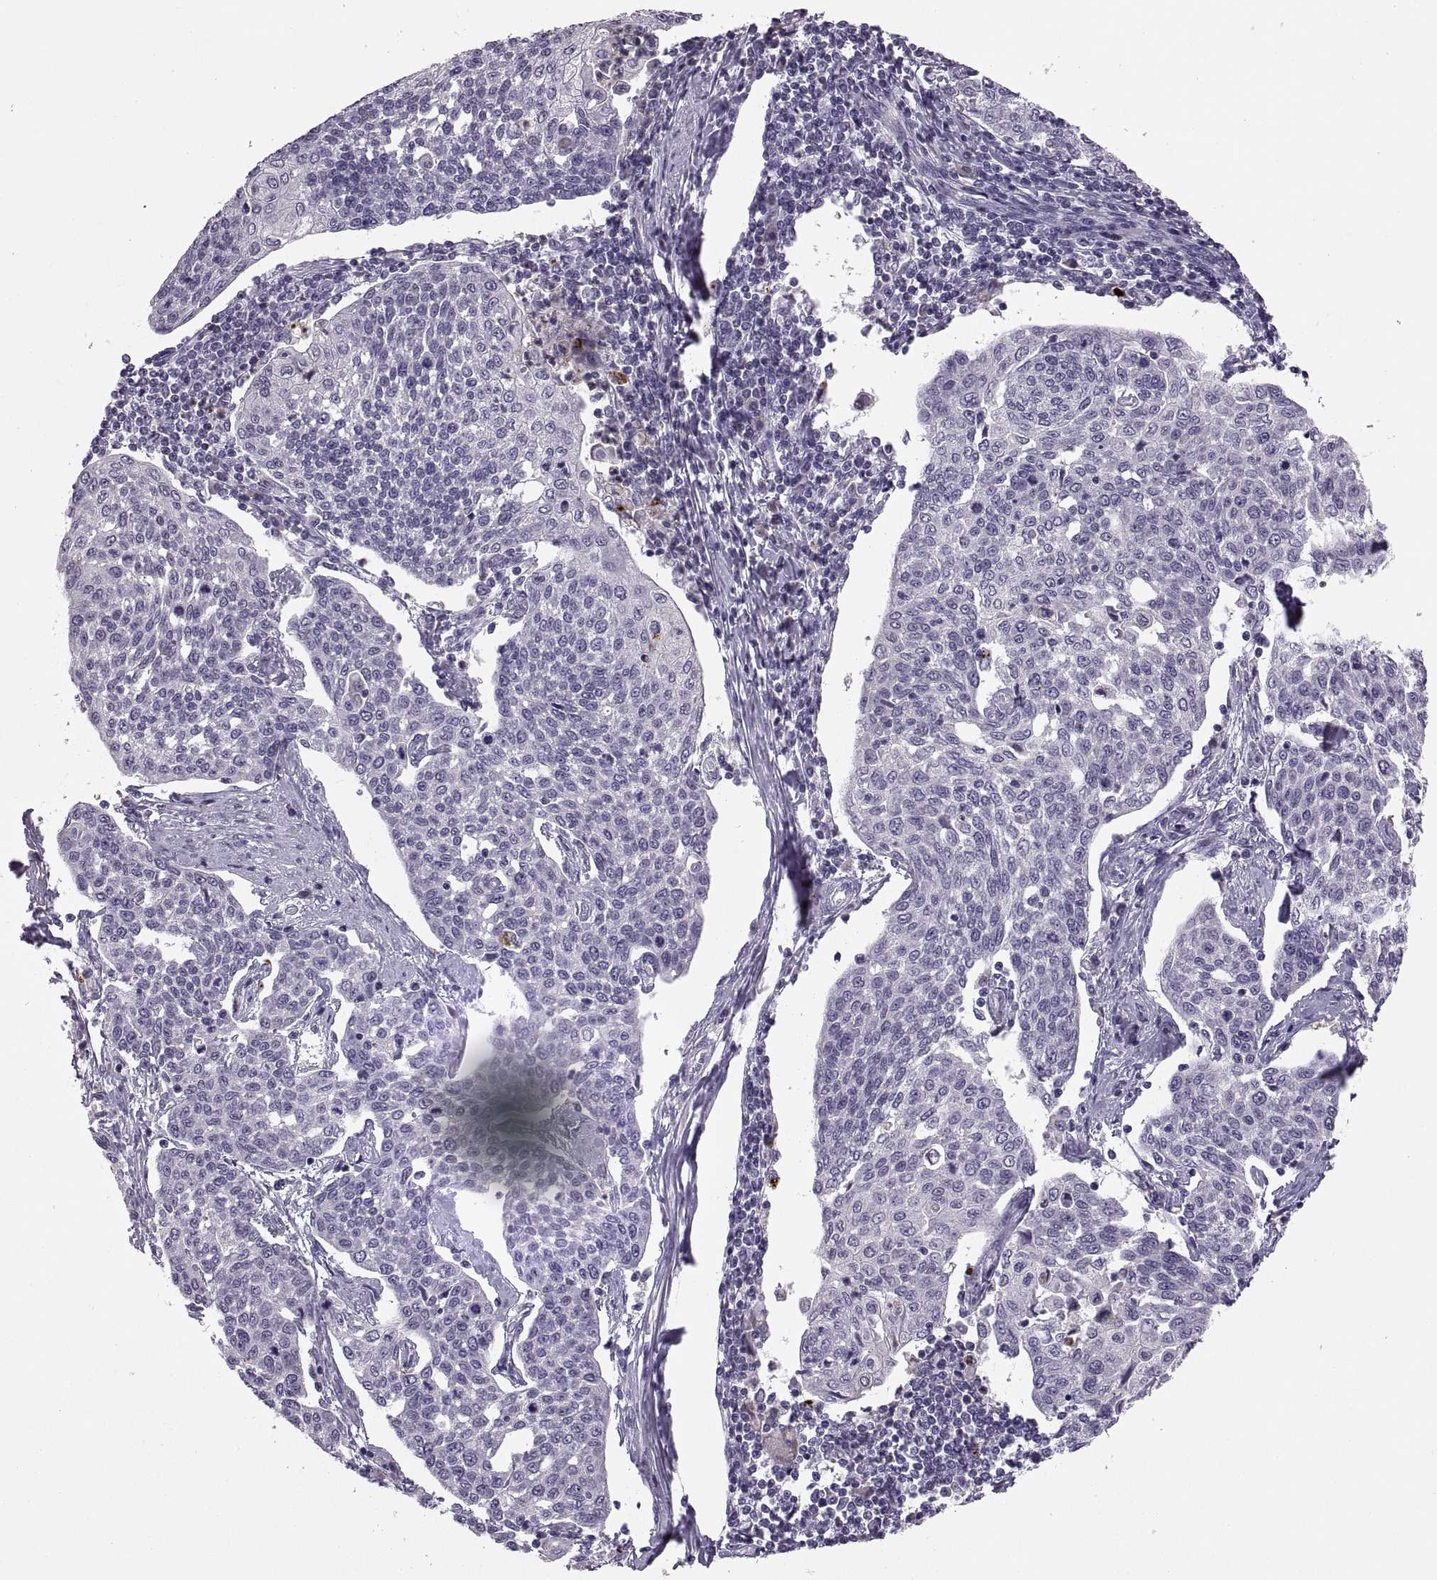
{"staining": {"intensity": "negative", "quantity": "none", "location": "none"}, "tissue": "cervical cancer", "cell_type": "Tumor cells", "image_type": "cancer", "snomed": [{"axis": "morphology", "description": "Squamous cell carcinoma, NOS"}, {"axis": "topography", "description": "Cervix"}], "caption": "Squamous cell carcinoma (cervical) was stained to show a protein in brown. There is no significant staining in tumor cells.", "gene": "ADH6", "patient": {"sex": "female", "age": 34}}